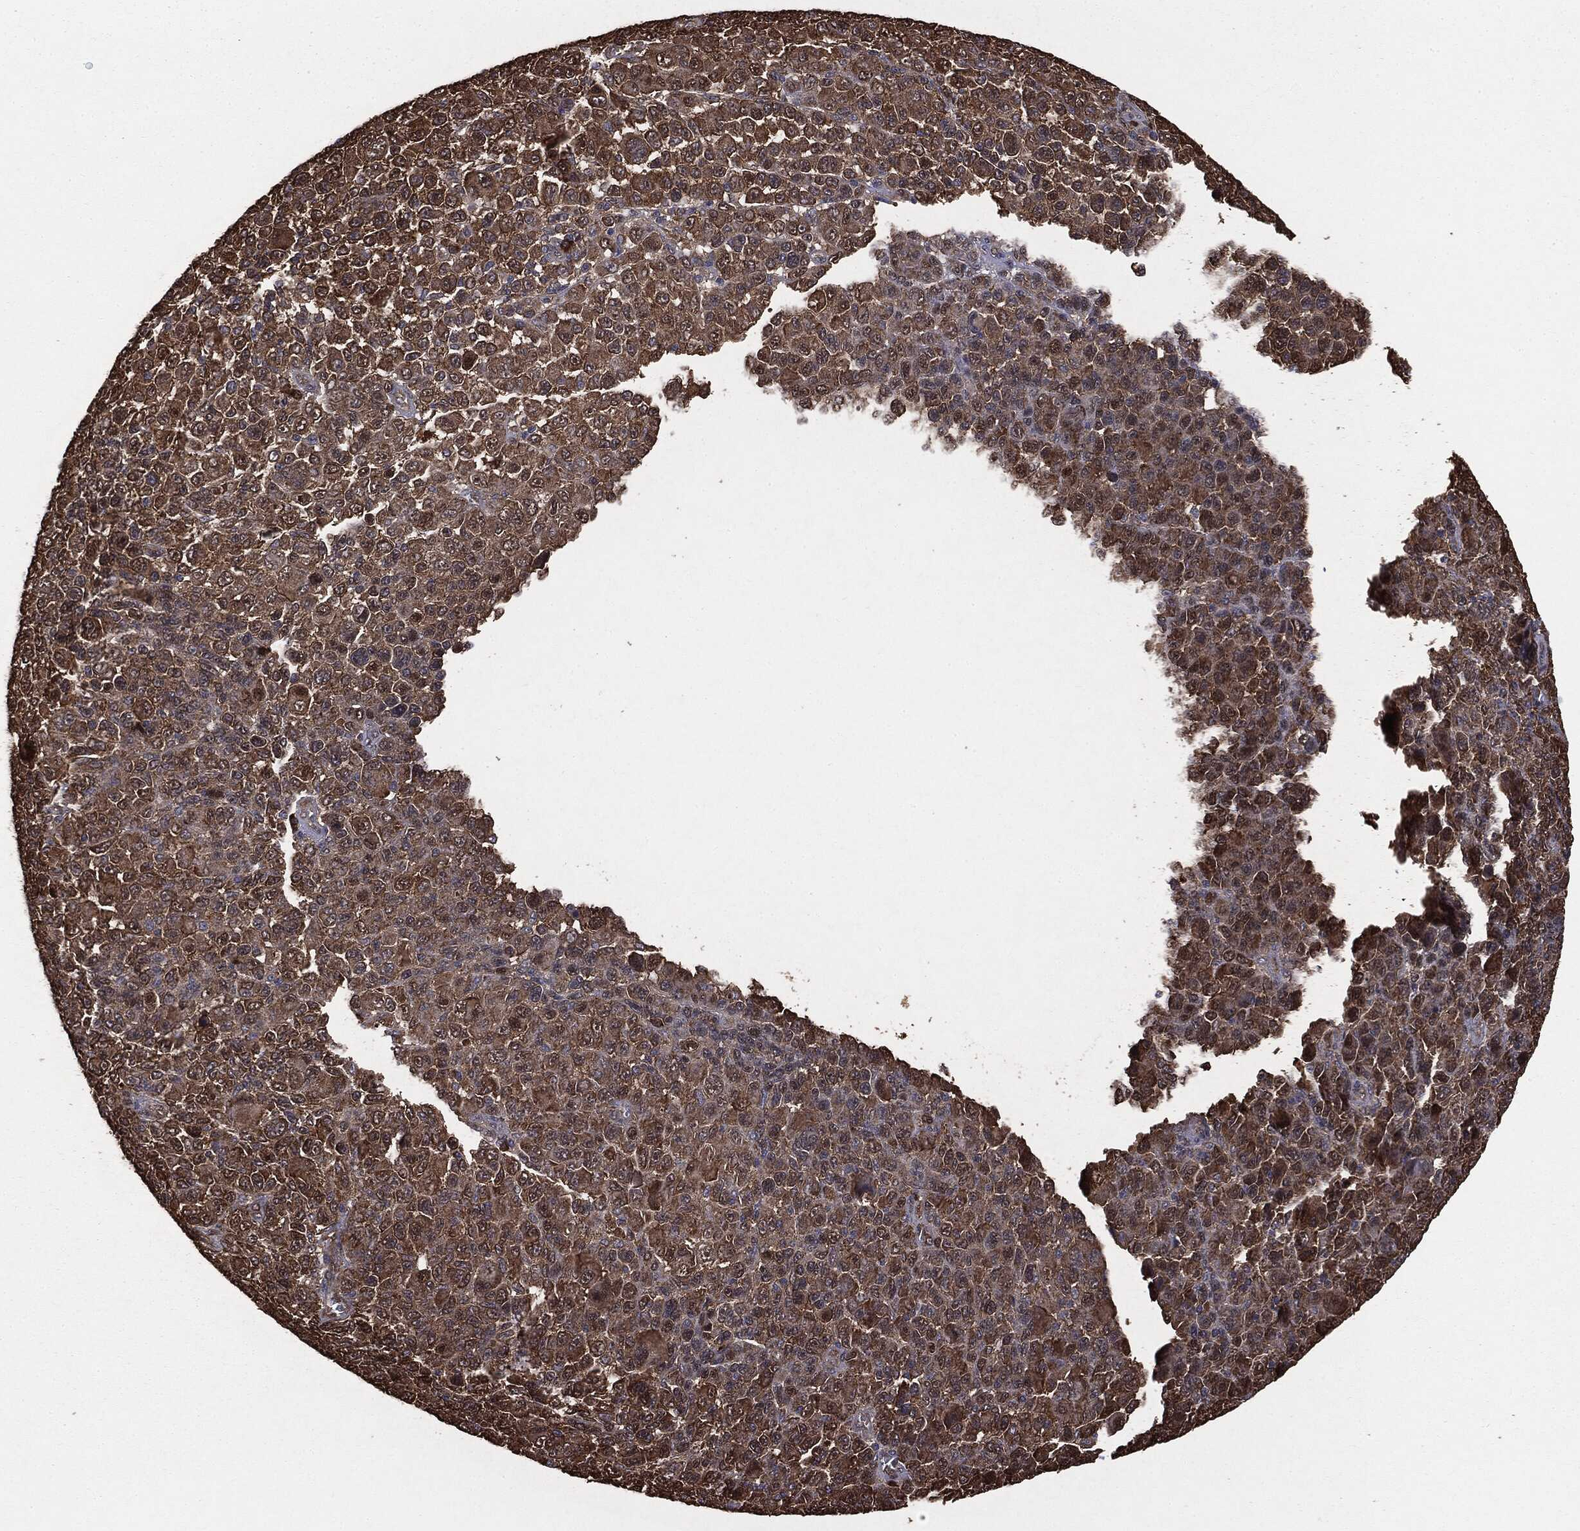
{"staining": {"intensity": "moderate", "quantity": "25%-75%", "location": "cytoplasmic/membranous"}, "tissue": "melanoma", "cell_type": "Tumor cells", "image_type": "cancer", "snomed": [{"axis": "morphology", "description": "Malignant melanoma, NOS"}, {"axis": "topography", "description": "Skin"}], "caption": "High-magnification brightfield microscopy of melanoma stained with DAB (brown) and counterstained with hematoxylin (blue). tumor cells exhibit moderate cytoplasmic/membranous positivity is appreciated in approximately25%-75% of cells. (DAB IHC with brightfield microscopy, high magnification).", "gene": "NME1", "patient": {"sex": "female", "age": 57}}